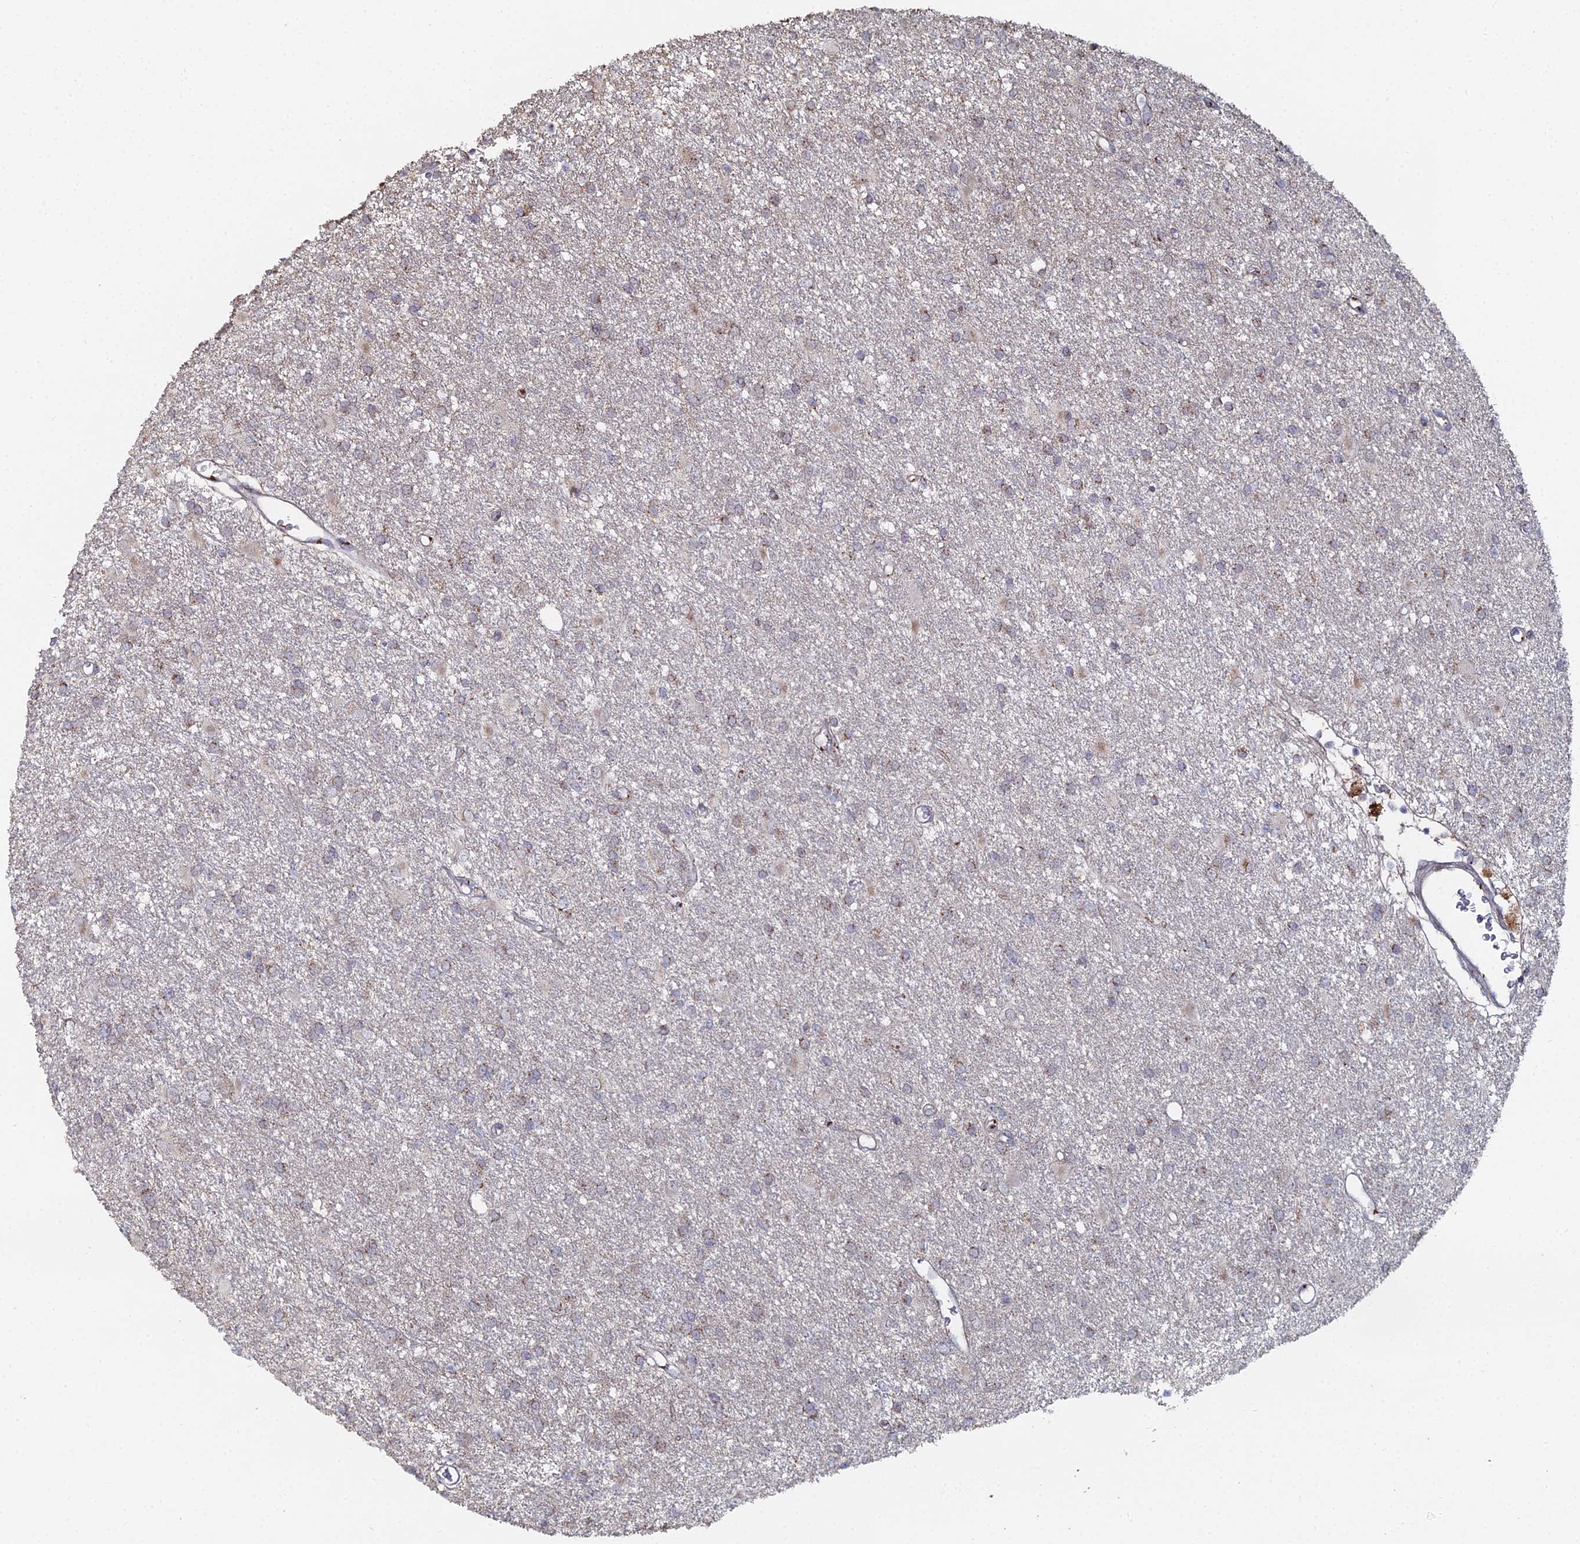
{"staining": {"intensity": "weak", "quantity": "25%-75%", "location": "cytoplasmic/membranous"}, "tissue": "glioma", "cell_type": "Tumor cells", "image_type": "cancer", "snomed": [{"axis": "morphology", "description": "Glioma, malignant, High grade"}, {"axis": "topography", "description": "Brain"}], "caption": "The micrograph reveals a brown stain indicating the presence of a protein in the cytoplasmic/membranous of tumor cells in glioma.", "gene": "SGMS1", "patient": {"sex": "female", "age": 50}}